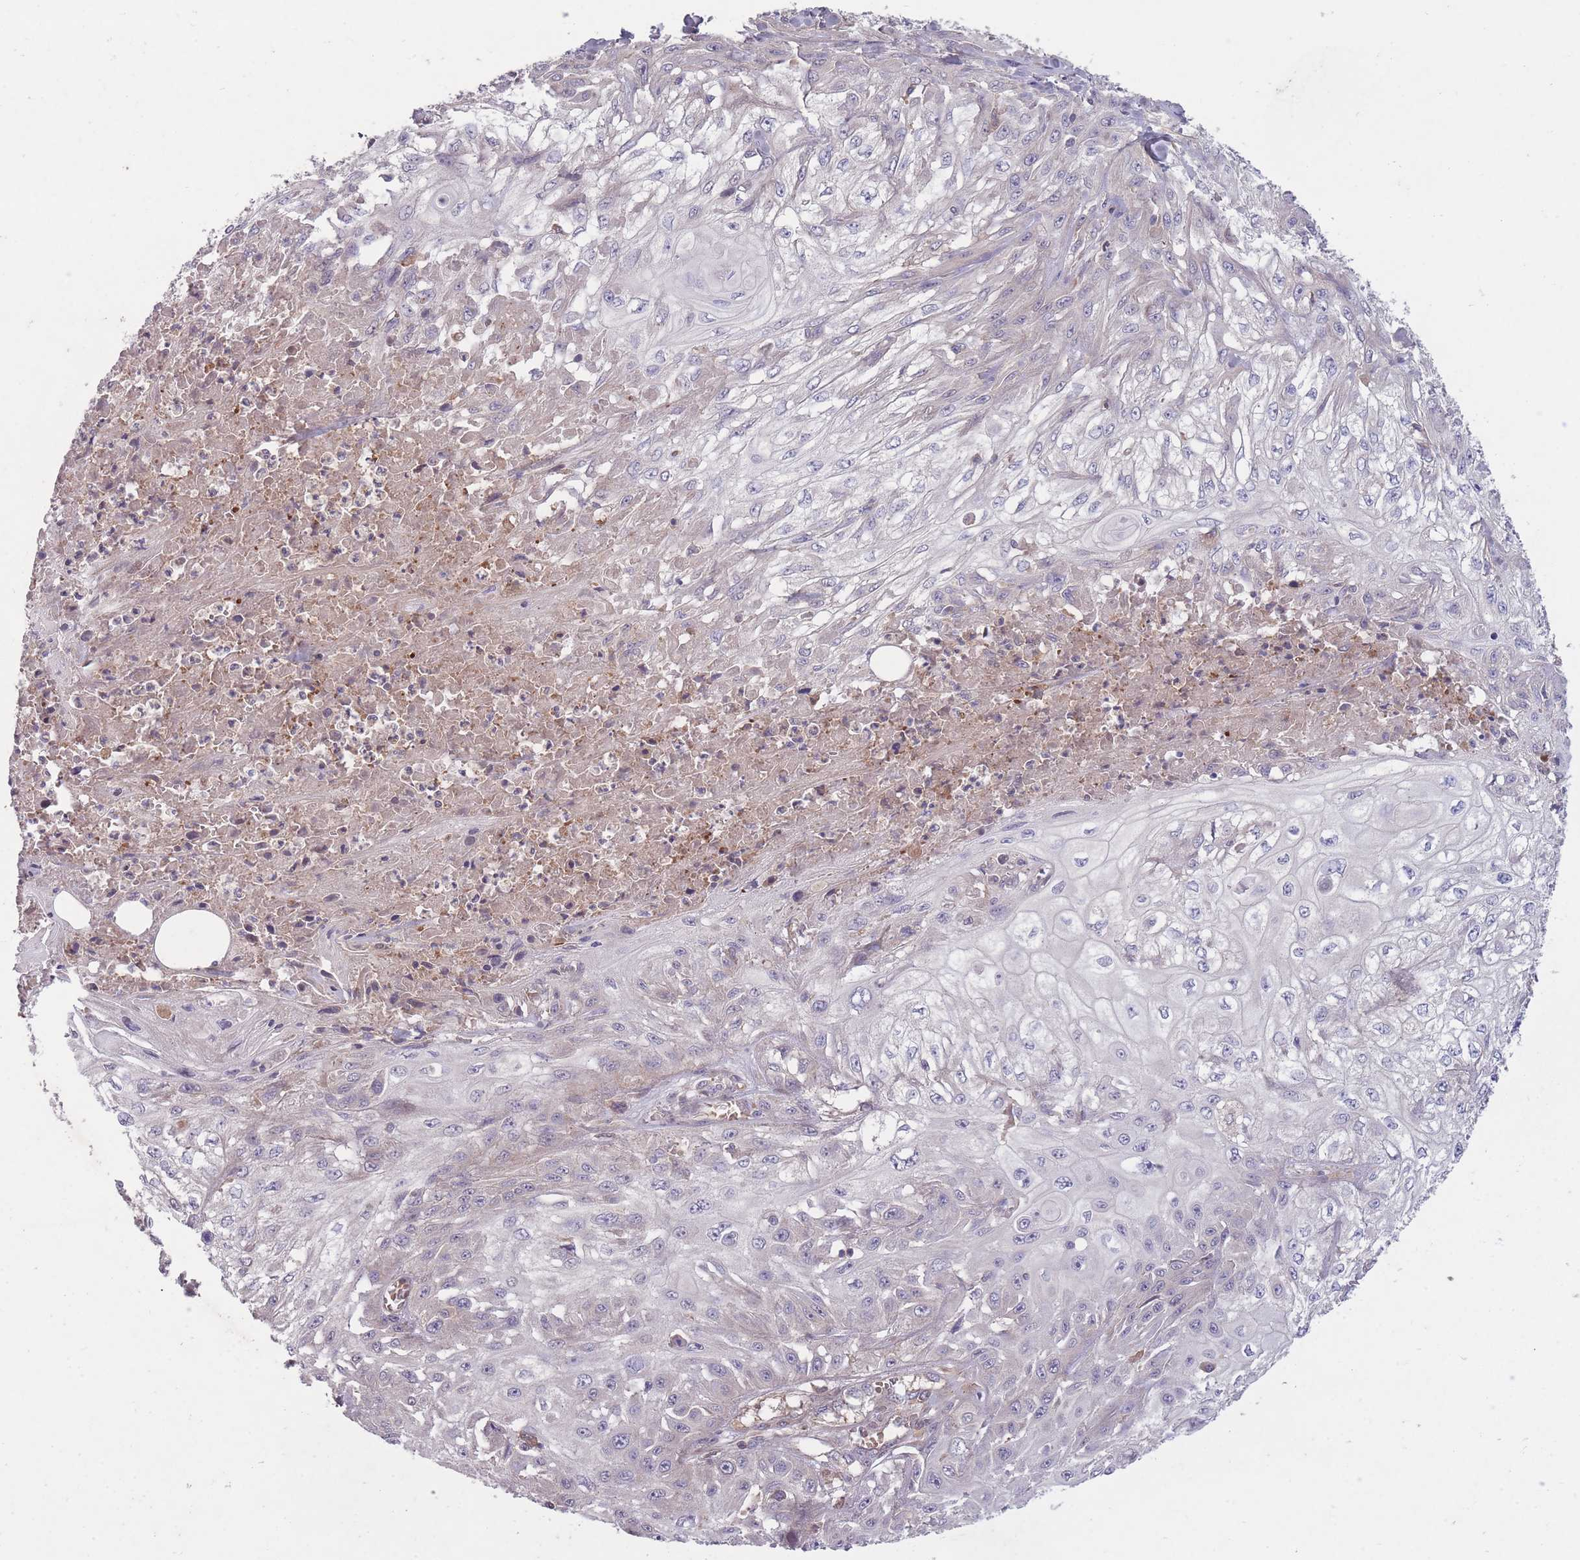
{"staining": {"intensity": "negative", "quantity": "none", "location": "none"}, "tissue": "skin cancer", "cell_type": "Tumor cells", "image_type": "cancer", "snomed": [{"axis": "morphology", "description": "Squamous cell carcinoma, NOS"}, {"axis": "morphology", "description": "Squamous cell carcinoma, metastatic, NOS"}, {"axis": "topography", "description": "Skin"}, {"axis": "topography", "description": "Lymph node"}], "caption": "This is a image of immunohistochemistry (IHC) staining of skin cancer (squamous cell carcinoma), which shows no staining in tumor cells.", "gene": "OR2V2", "patient": {"sex": "male", "age": 75}}